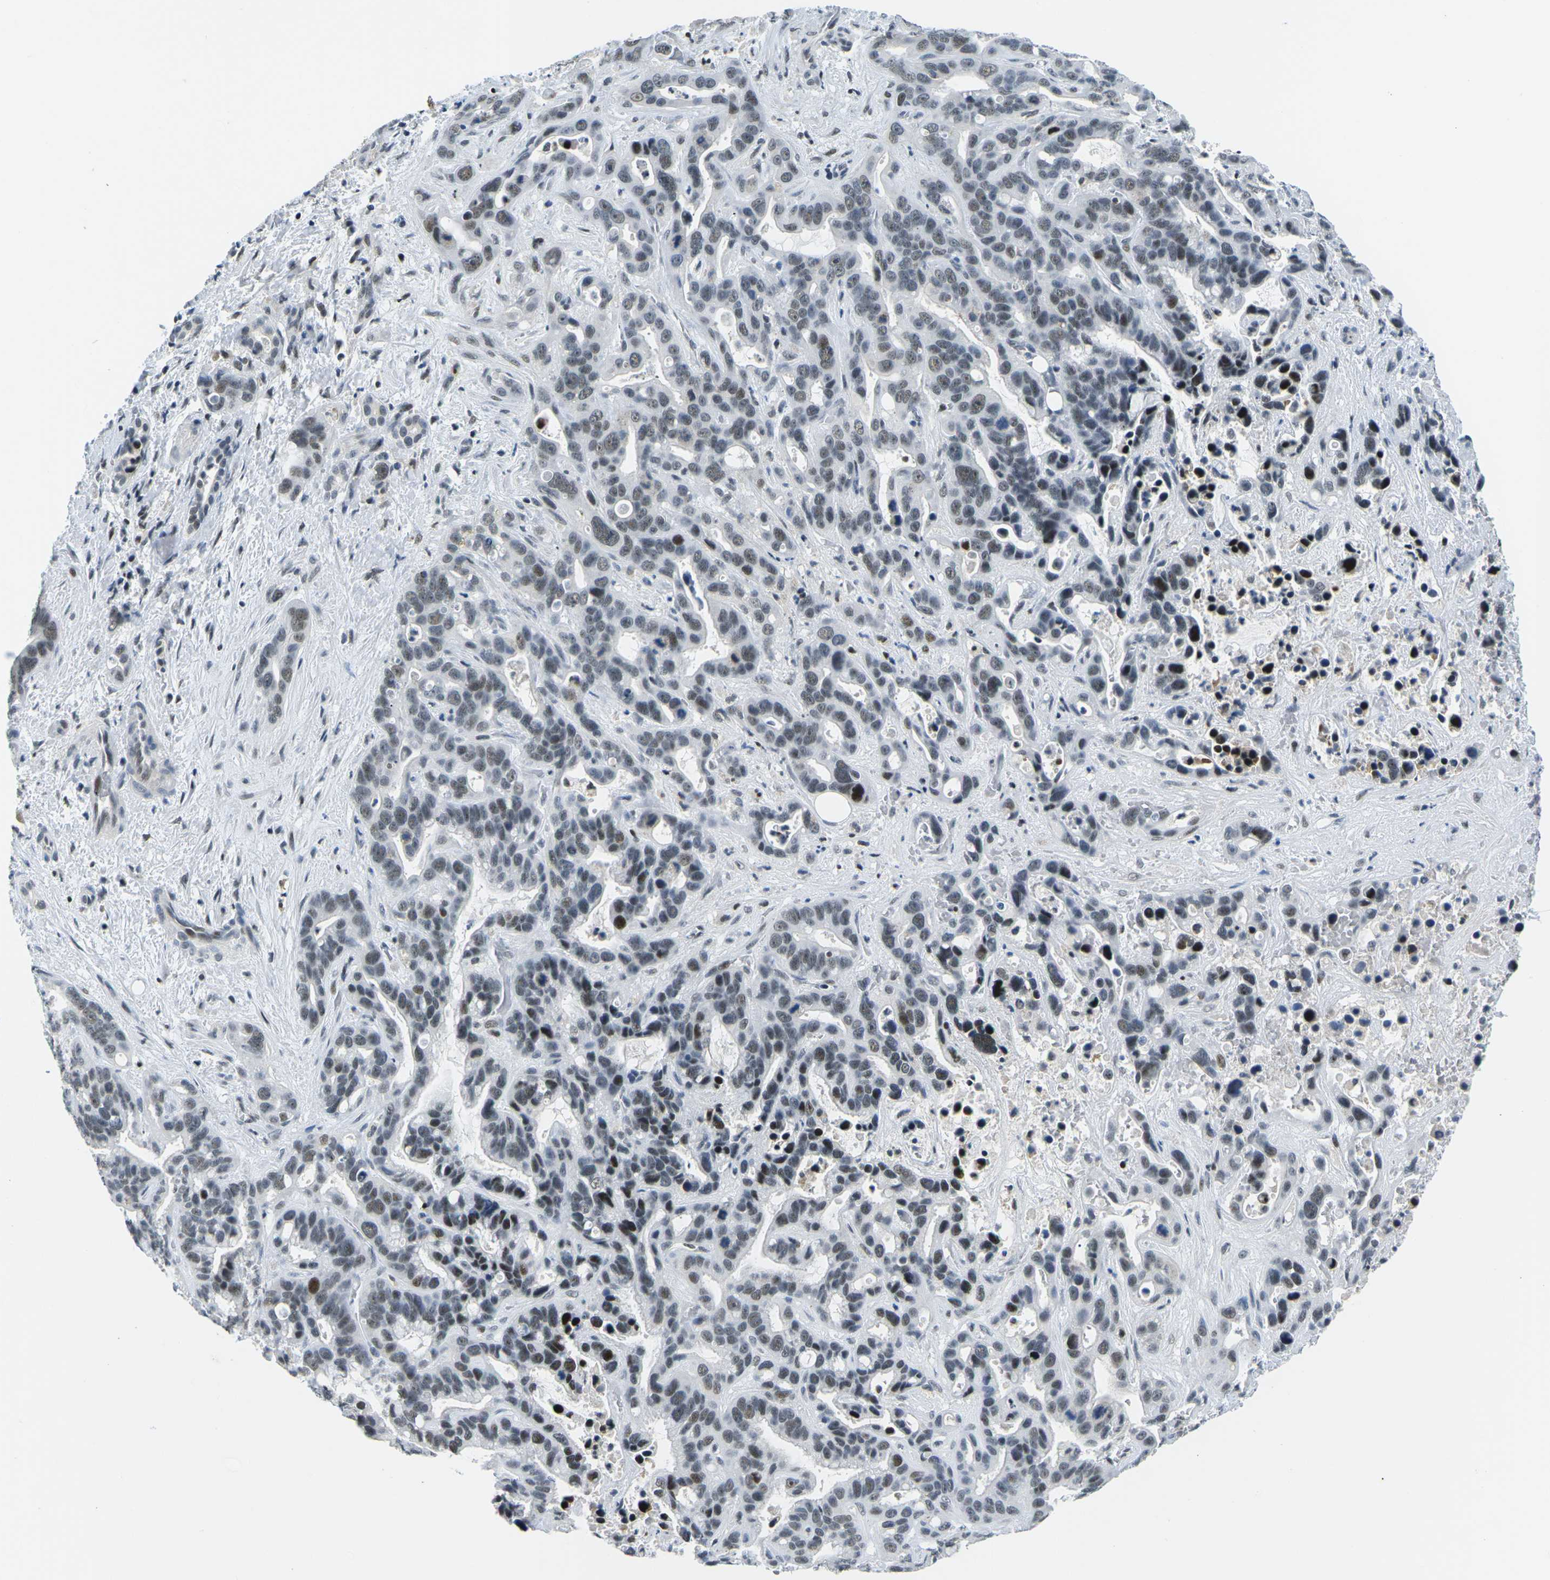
{"staining": {"intensity": "weak", "quantity": "25%-75%", "location": "nuclear"}, "tissue": "liver cancer", "cell_type": "Tumor cells", "image_type": "cancer", "snomed": [{"axis": "morphology", "description": "Cholangiocarcinoma"}, {"axis": "topography", "description": "Liver"}], "caption": "An IHC micrograph of neoplastic tissue is shown. Protein staining in brown shows weak nuclear positivity in cholangiocarcinoma (liver) within tumor cells.", "gene": "PRPF8", "patient": {"sex": "female", "age": 65}}